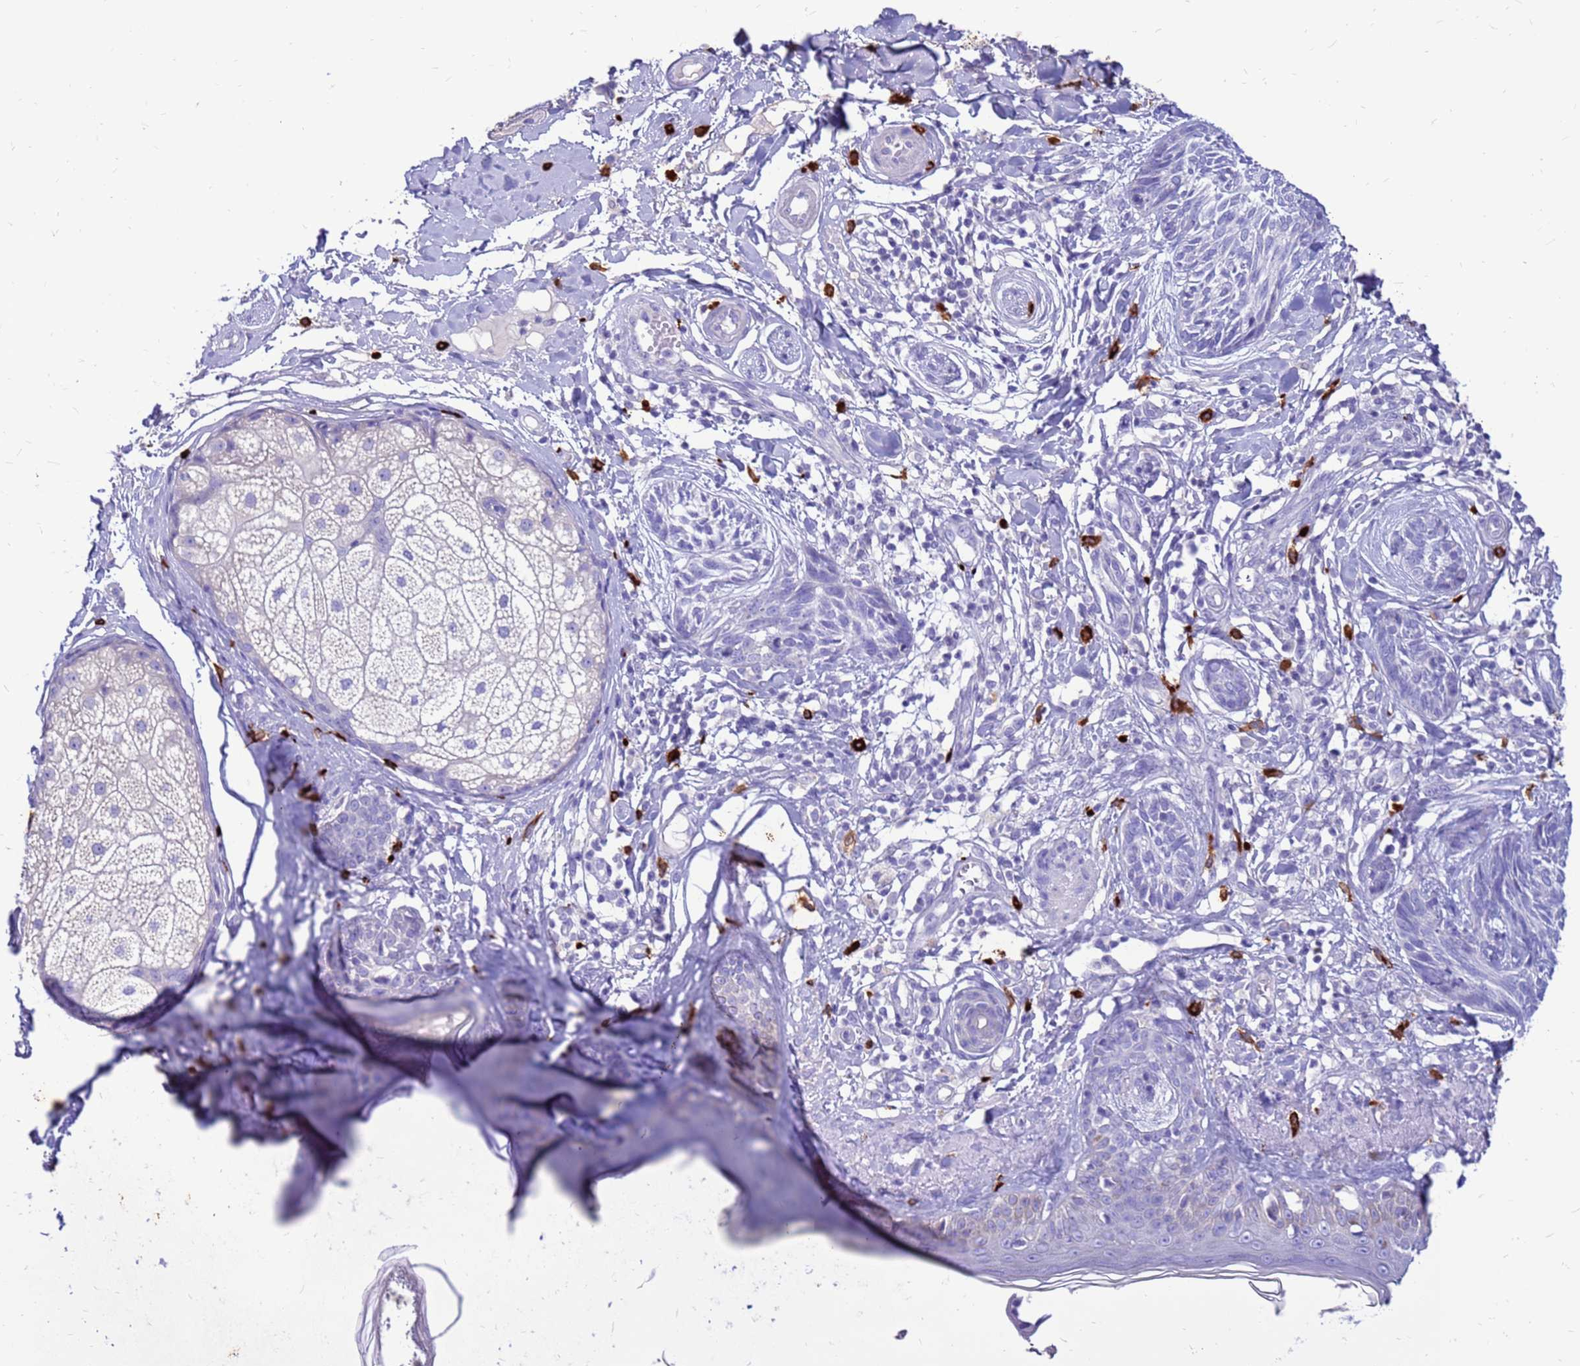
{"staining": {"intensity": "negative", "quantity": "none", "location": "none"}, "tissue": "skin cancer", "cell_type": "Tumor cells", "image_type": "cancer", "snomed": [{"axis": "morphology", "description": "Squamous cell carcinoma, NOS"}, {"axis": "topography", "description": "Skin"}], "caption": "DAB immunohistochemical staining of skin cancer reveals no significant expression in tumor cells.", "gene": "PDE10A", "patient": {"sex": "male", "age": 82}}